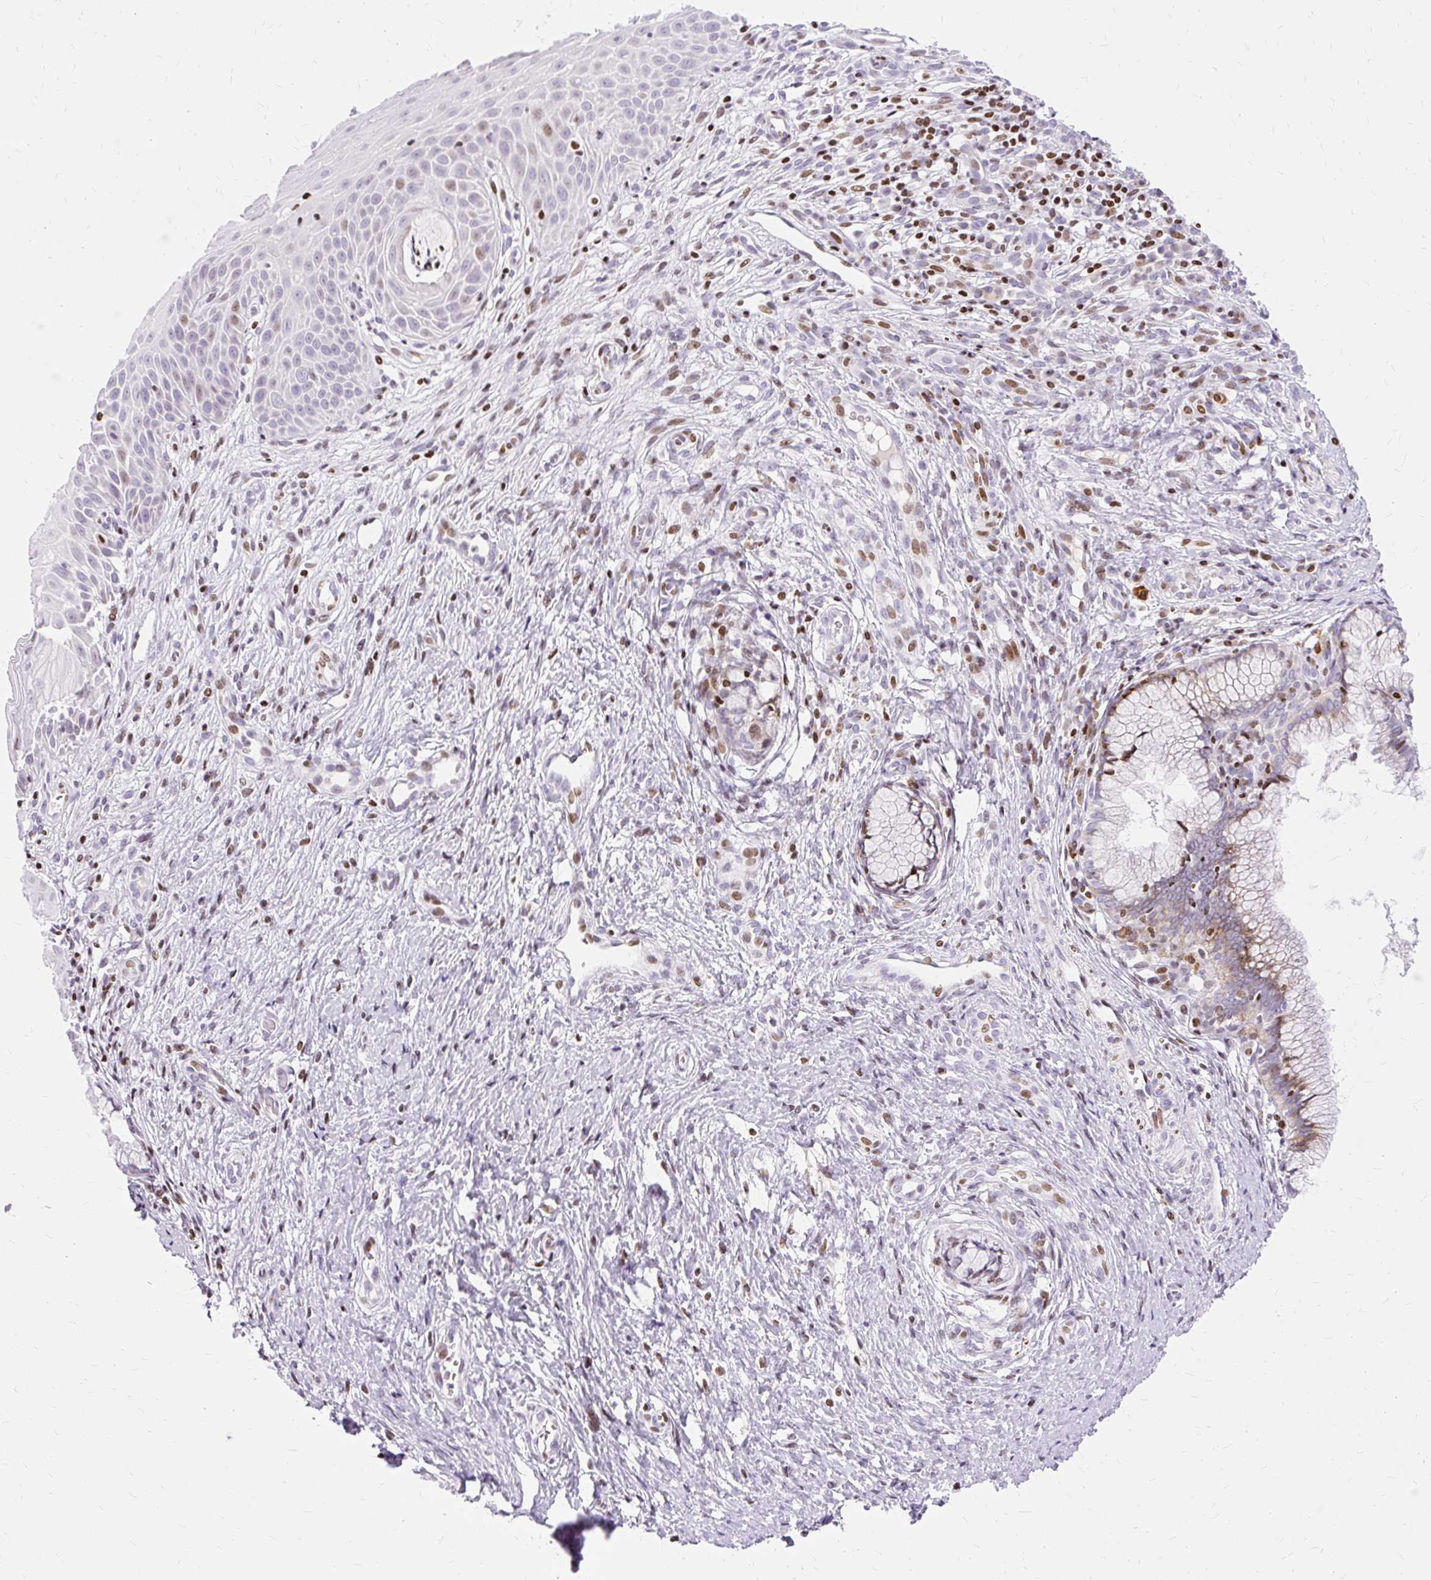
{"staining": {"intensity": "moderate", "quantity": "<25%", "location": "cytoplasmic/membranous,nuclear"}, "tissue": "cervix", "cell_type": "Glandular cells", "image_type": "normal", "snomed": [{"axis": "morphology", "description": "Normal tissue, NOS"}, {"axis": "topography", "description": "Cervix"}], "caption": "Glandular cells display low levels of moderate cytoplasmic/membranous,nuclear positivity in about <25% of cells in benign cervix.", "gene": "TMEM177", "patient": {"sex": "female", "age": 36}}